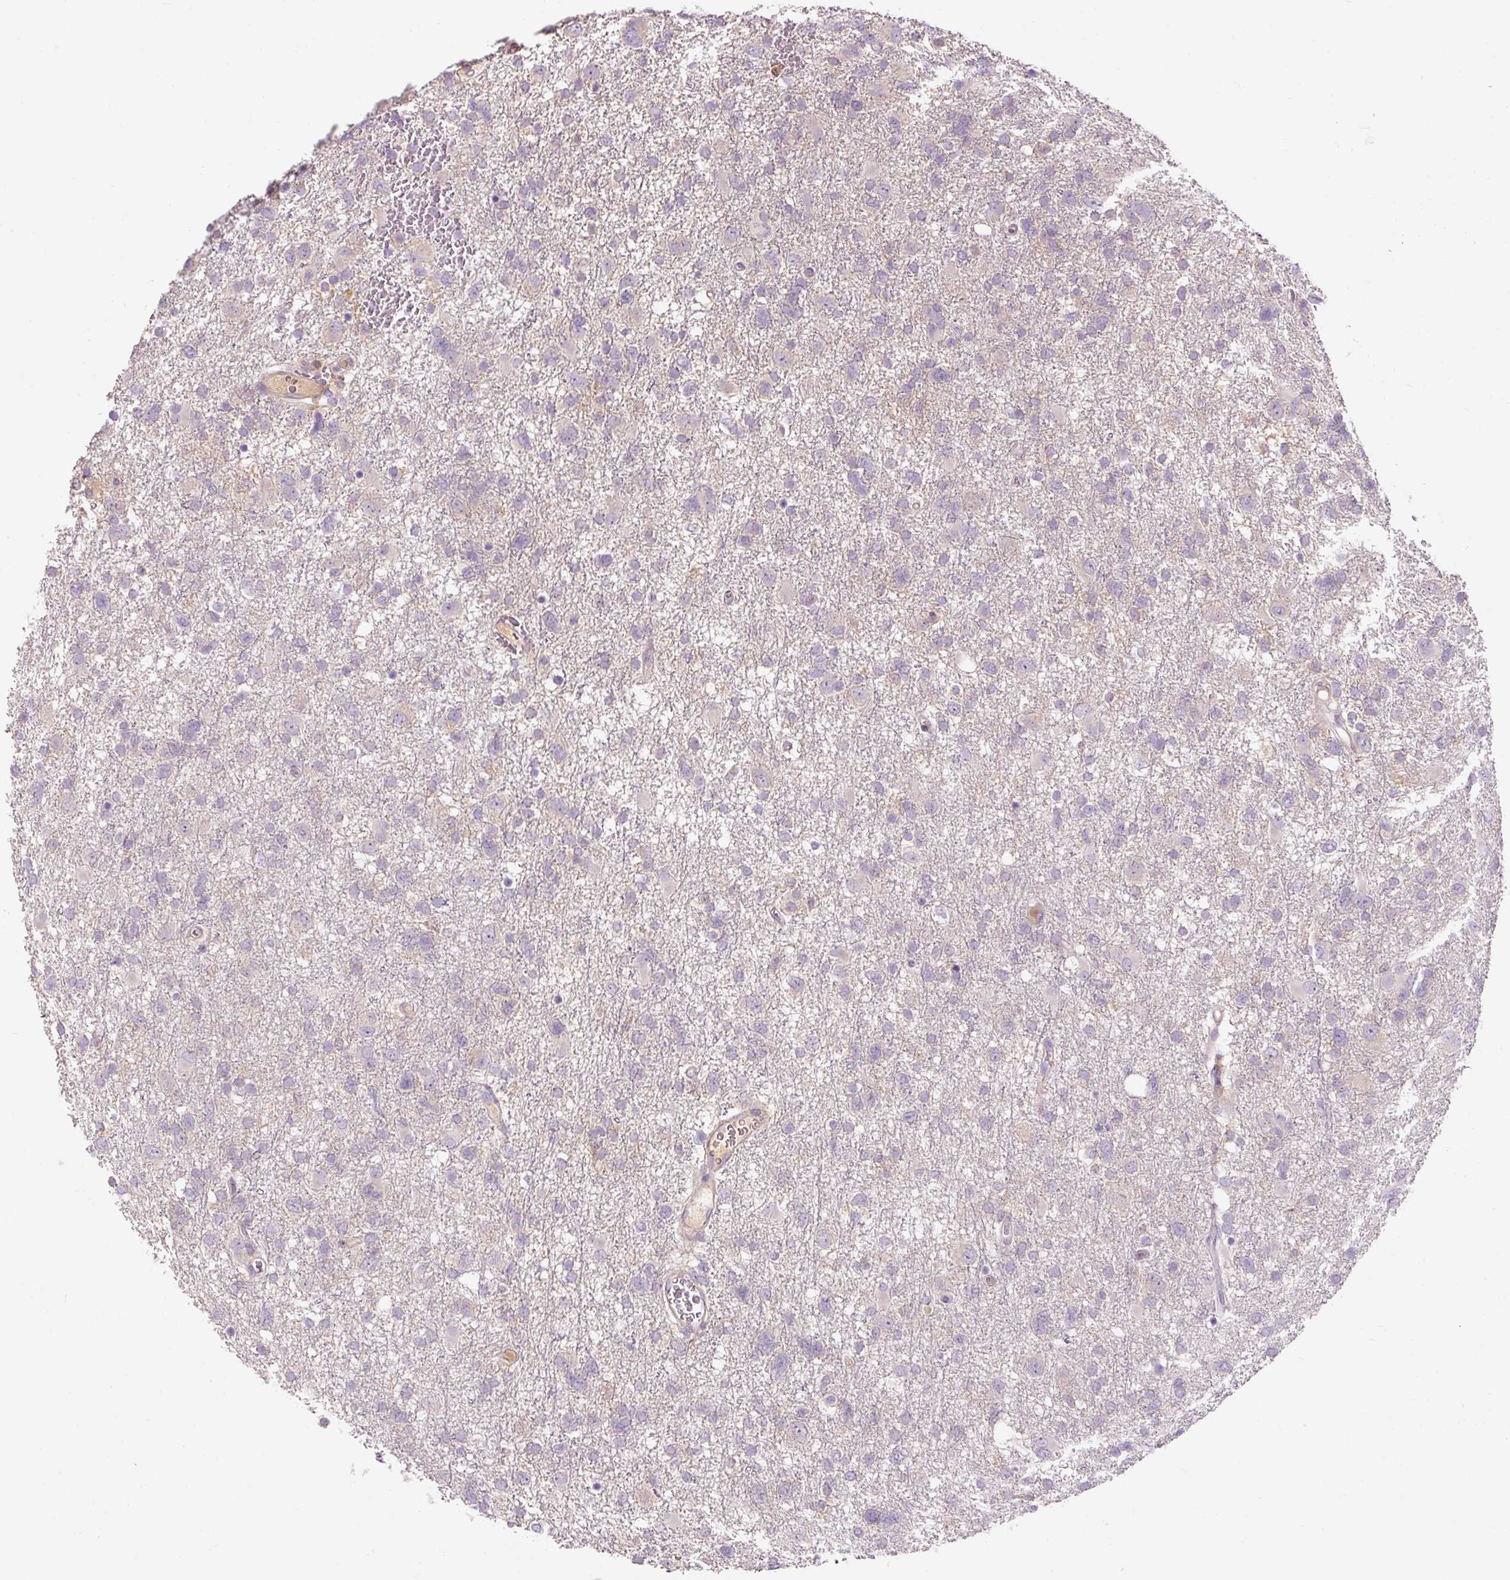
{"staining": {"intensity": "negative", "quantity": "none", "location": "none"}, "tissue": "glioma", "cell_type": "Tumor cells", "image_type": "cancer", "snomed": [{"axis": "morphology", "description": "Glioma, malignant, High grade"}, {"axis": "topography", "description": "Brain"}], "caption": "Image shows no protein staining in tumor cells of high-grade glioma (malignant) tissue.", "gene": "TIGD2", "patient": {"sex": "male", "age": 61}}